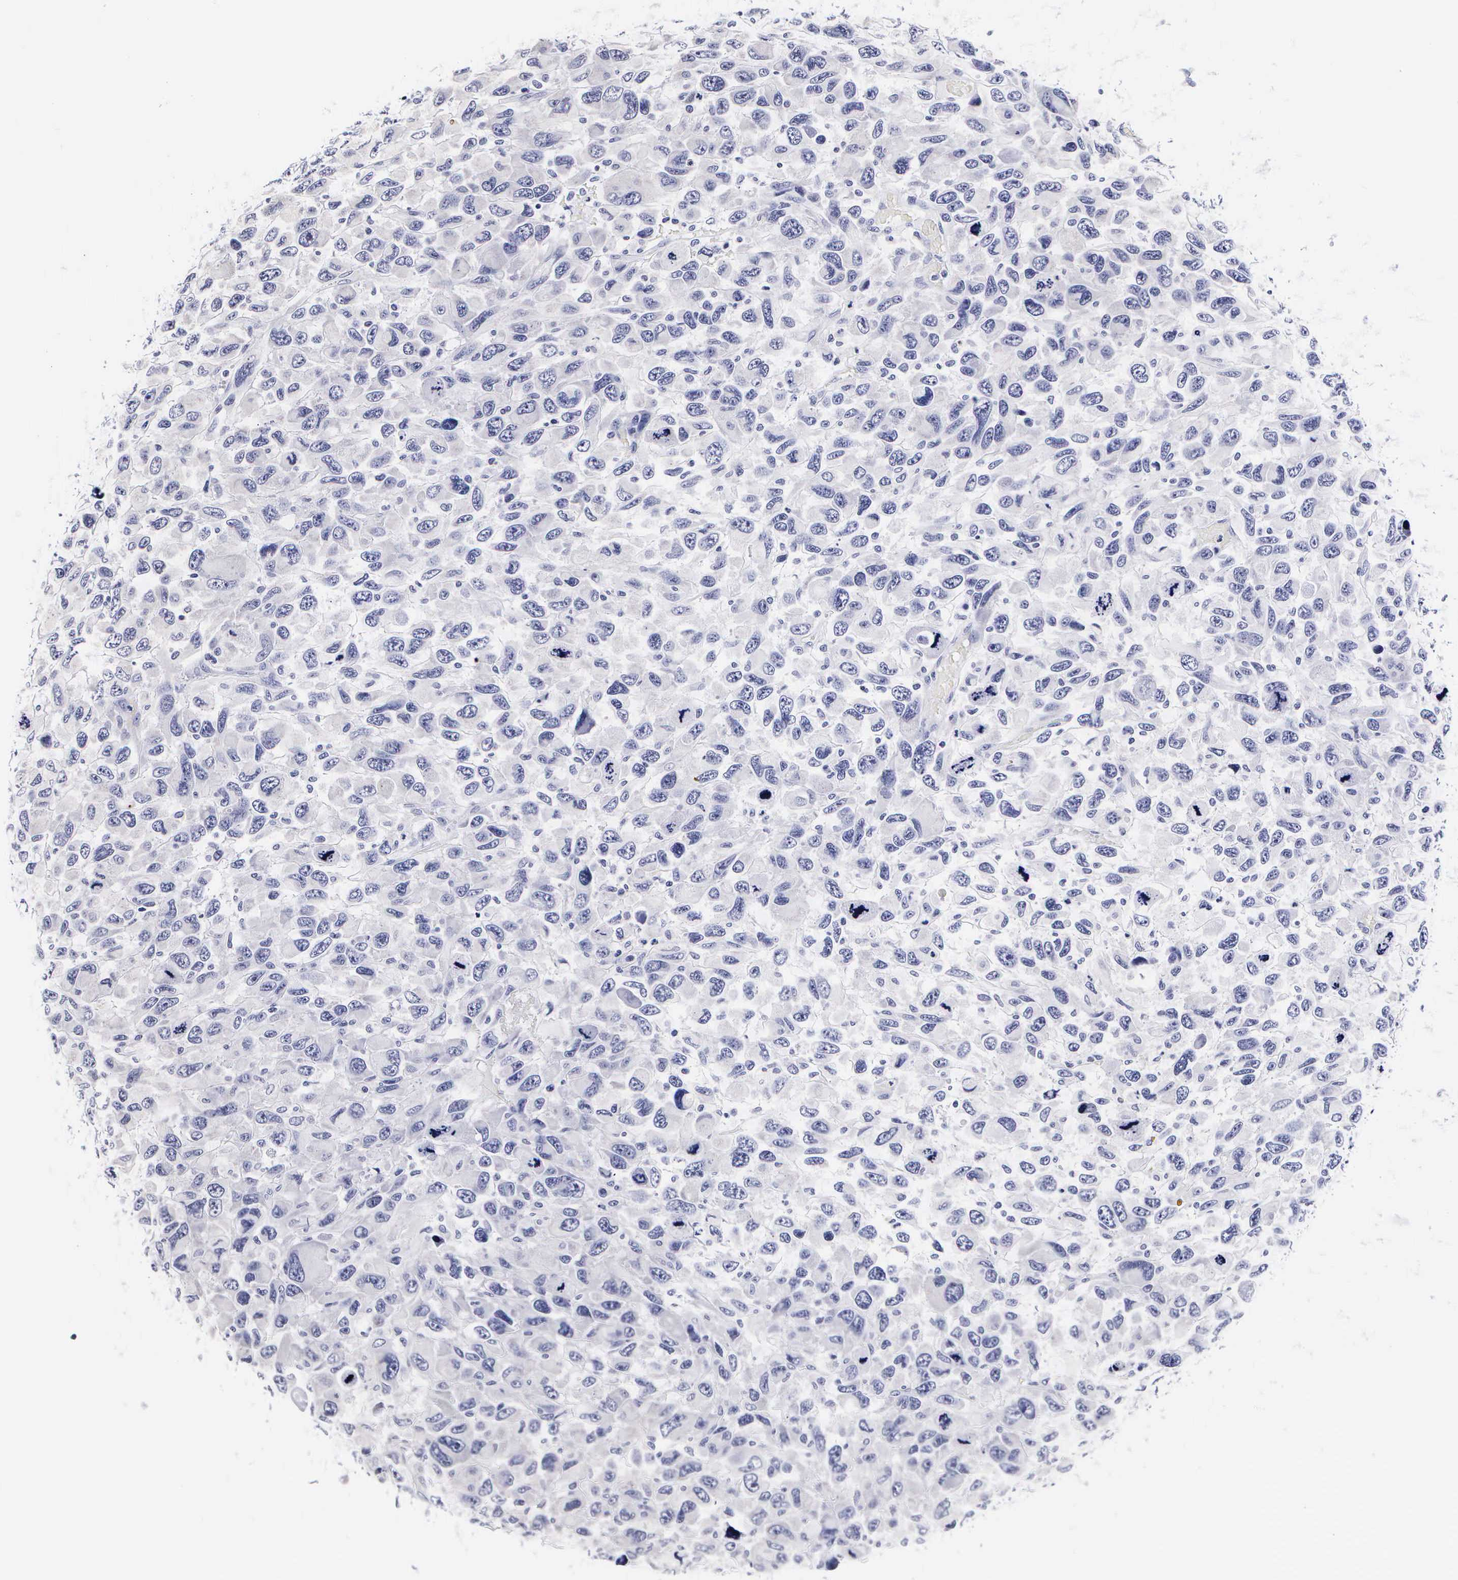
{"staining": {"intensity": "negative", "quantity": "none", "location": "none"}, "tissue": "renal cancer", "cell_type": "Tumor cells", "image_type": "cancer", "snomed": [{"axis": "morphology", "description": "Adenocarcinoma, NOS"}, {"axis": "topography", "description": "Kidney"}], "caption": "Tumor cells are negative for brown protein staining in renal cancer. Nuclei are stained in blue.", "gene": "RNASE6", "patient": {"sex": "male", "age": 79}}